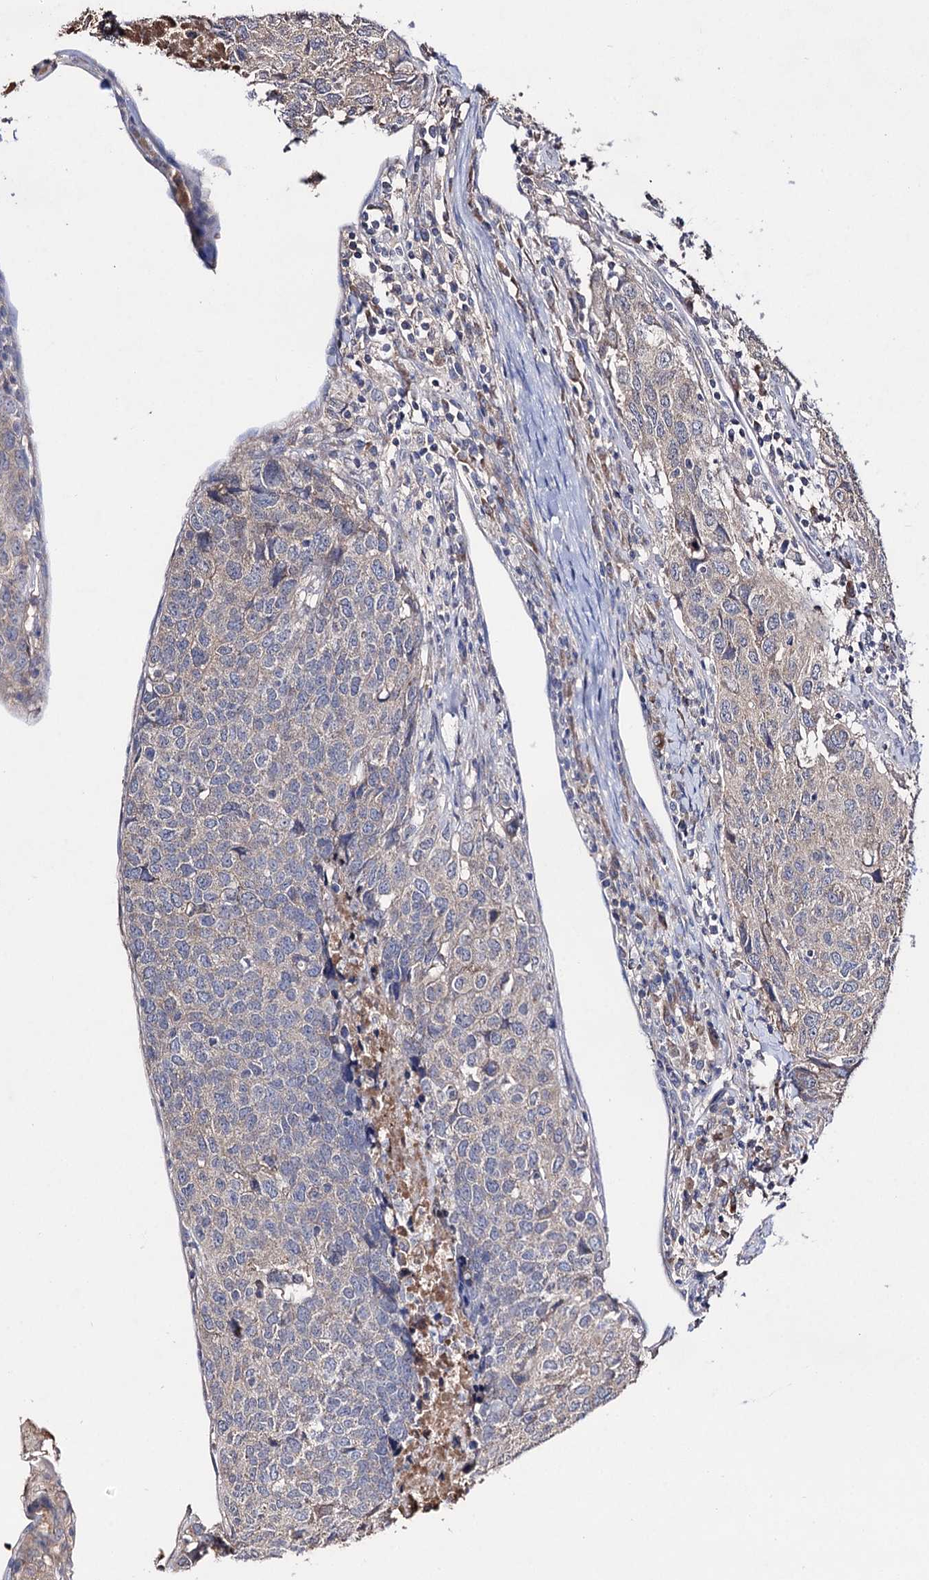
{"staining": {"intensity": "negative", "quantity": "none", "location": "none"}, "tissue": "head and neck cancer", "cell_type": "Tumor cells", "image_type": "cancer", "snomed": [{"axis": "morphology", "description": "Squamous cell carcinoma, NOS"}, {"axis": "topography", "description": "Head-Neck"}], "caption": "Histopathology image shows no protein positivity in tumor cells of head and neck cancer tissue. (Stains: DAB IHC with hematoxylin counter stain, Microscopy: brightfield microscopy at high magnification).", "gene": "ARFIP2", "patient": {"sex": "male", "age": 66}}